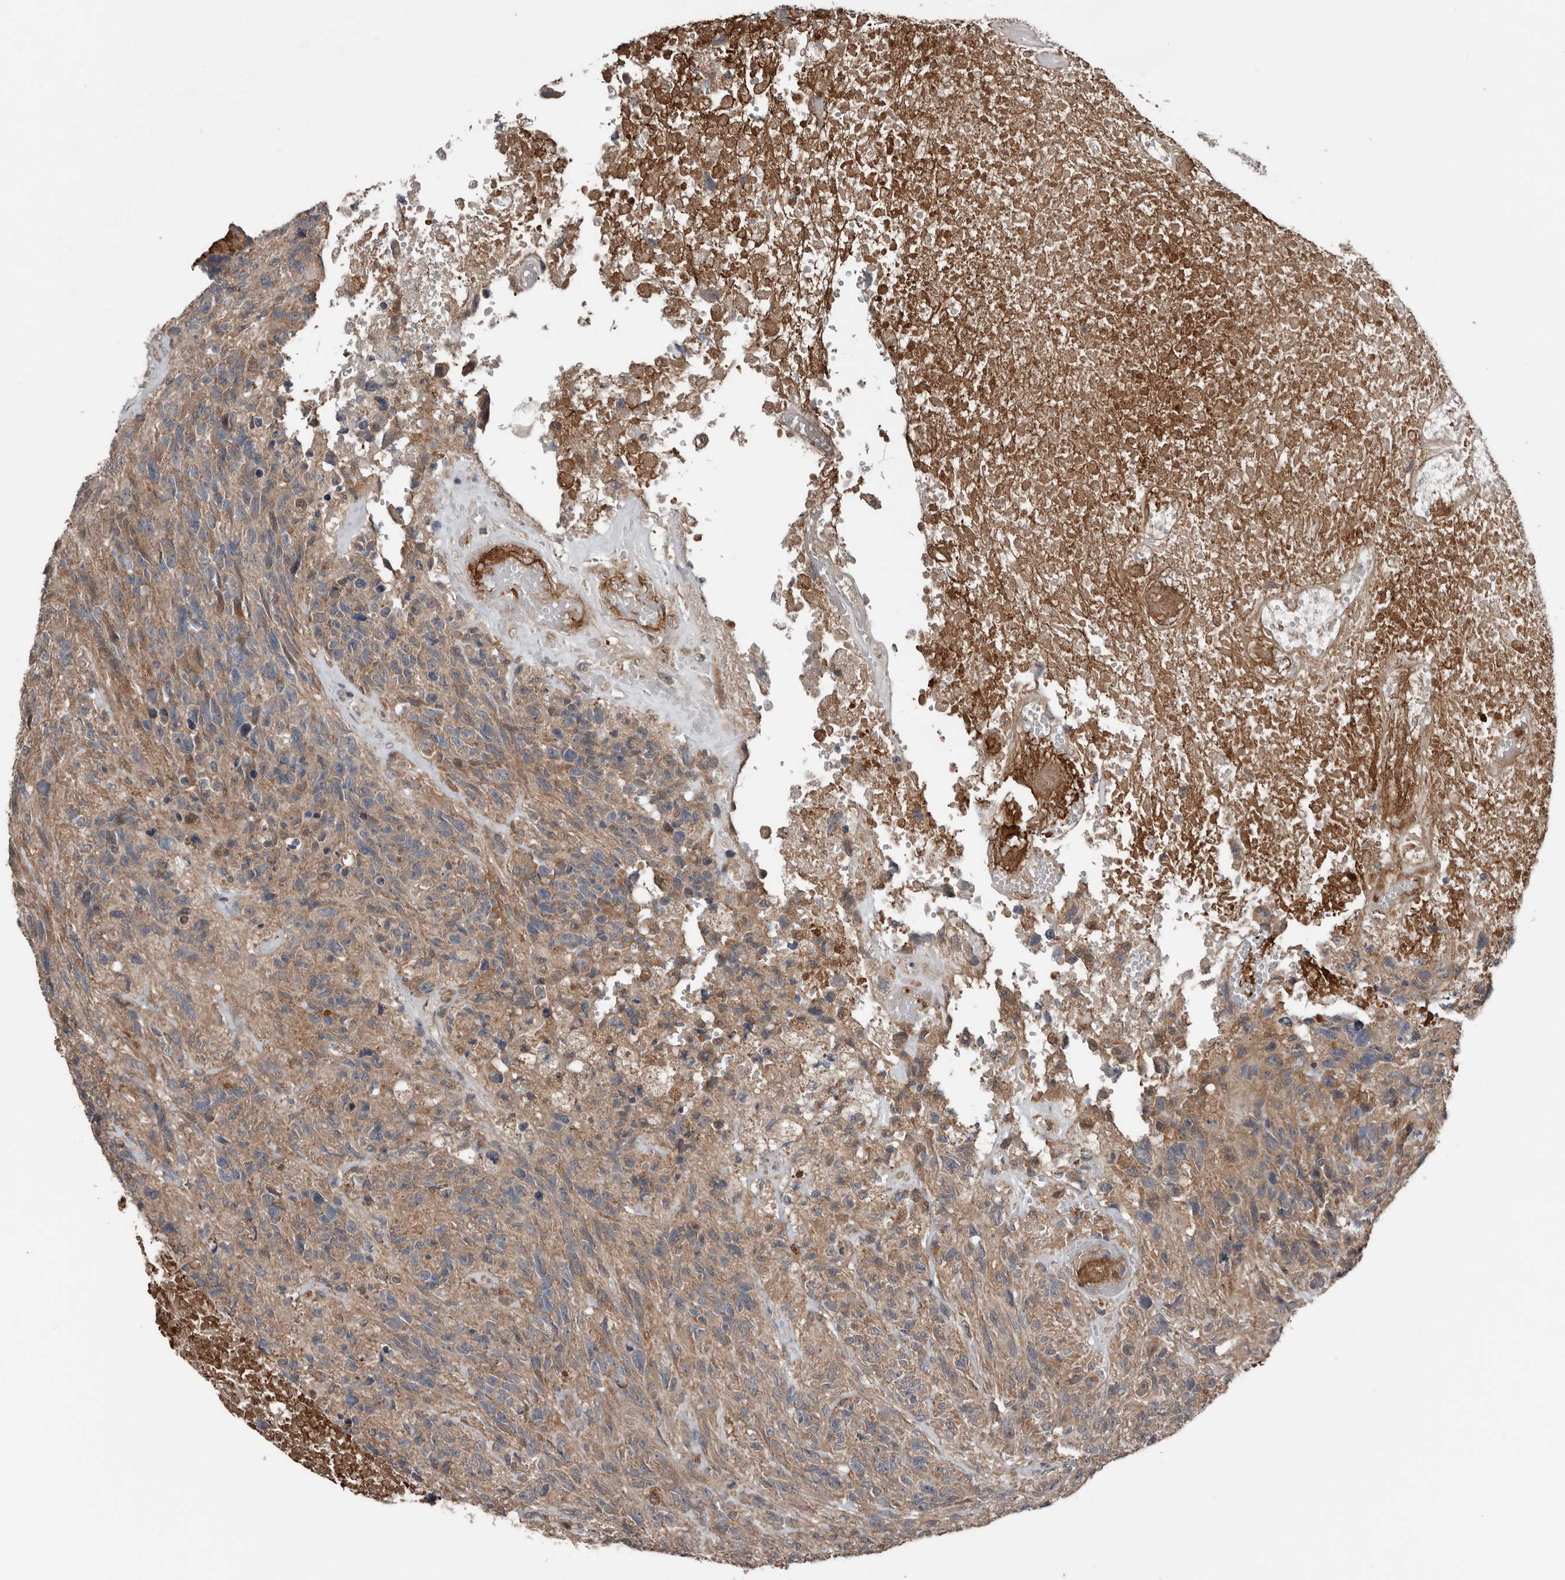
{"staining": {"intensity": "moderate", "quantity": ">75%", "location": "cytoplasmic/membranous"}, "tissue": "glioma", "cell_type": "Tumor cells", "image_type": "cancer", "snomed": [{"axis": "morphology", "description": "Glioma, malignant, High grade"}, {"axis": "topography", "description": "Brain"}], "caption": "Moderate cytoplasmic/membranous staining for a protein is present in approximately >75% of tumor cells of glioma using immunohistochemistry.", "gene": "DNAJB4", "patient": {"sex": "male", "age": 69}}